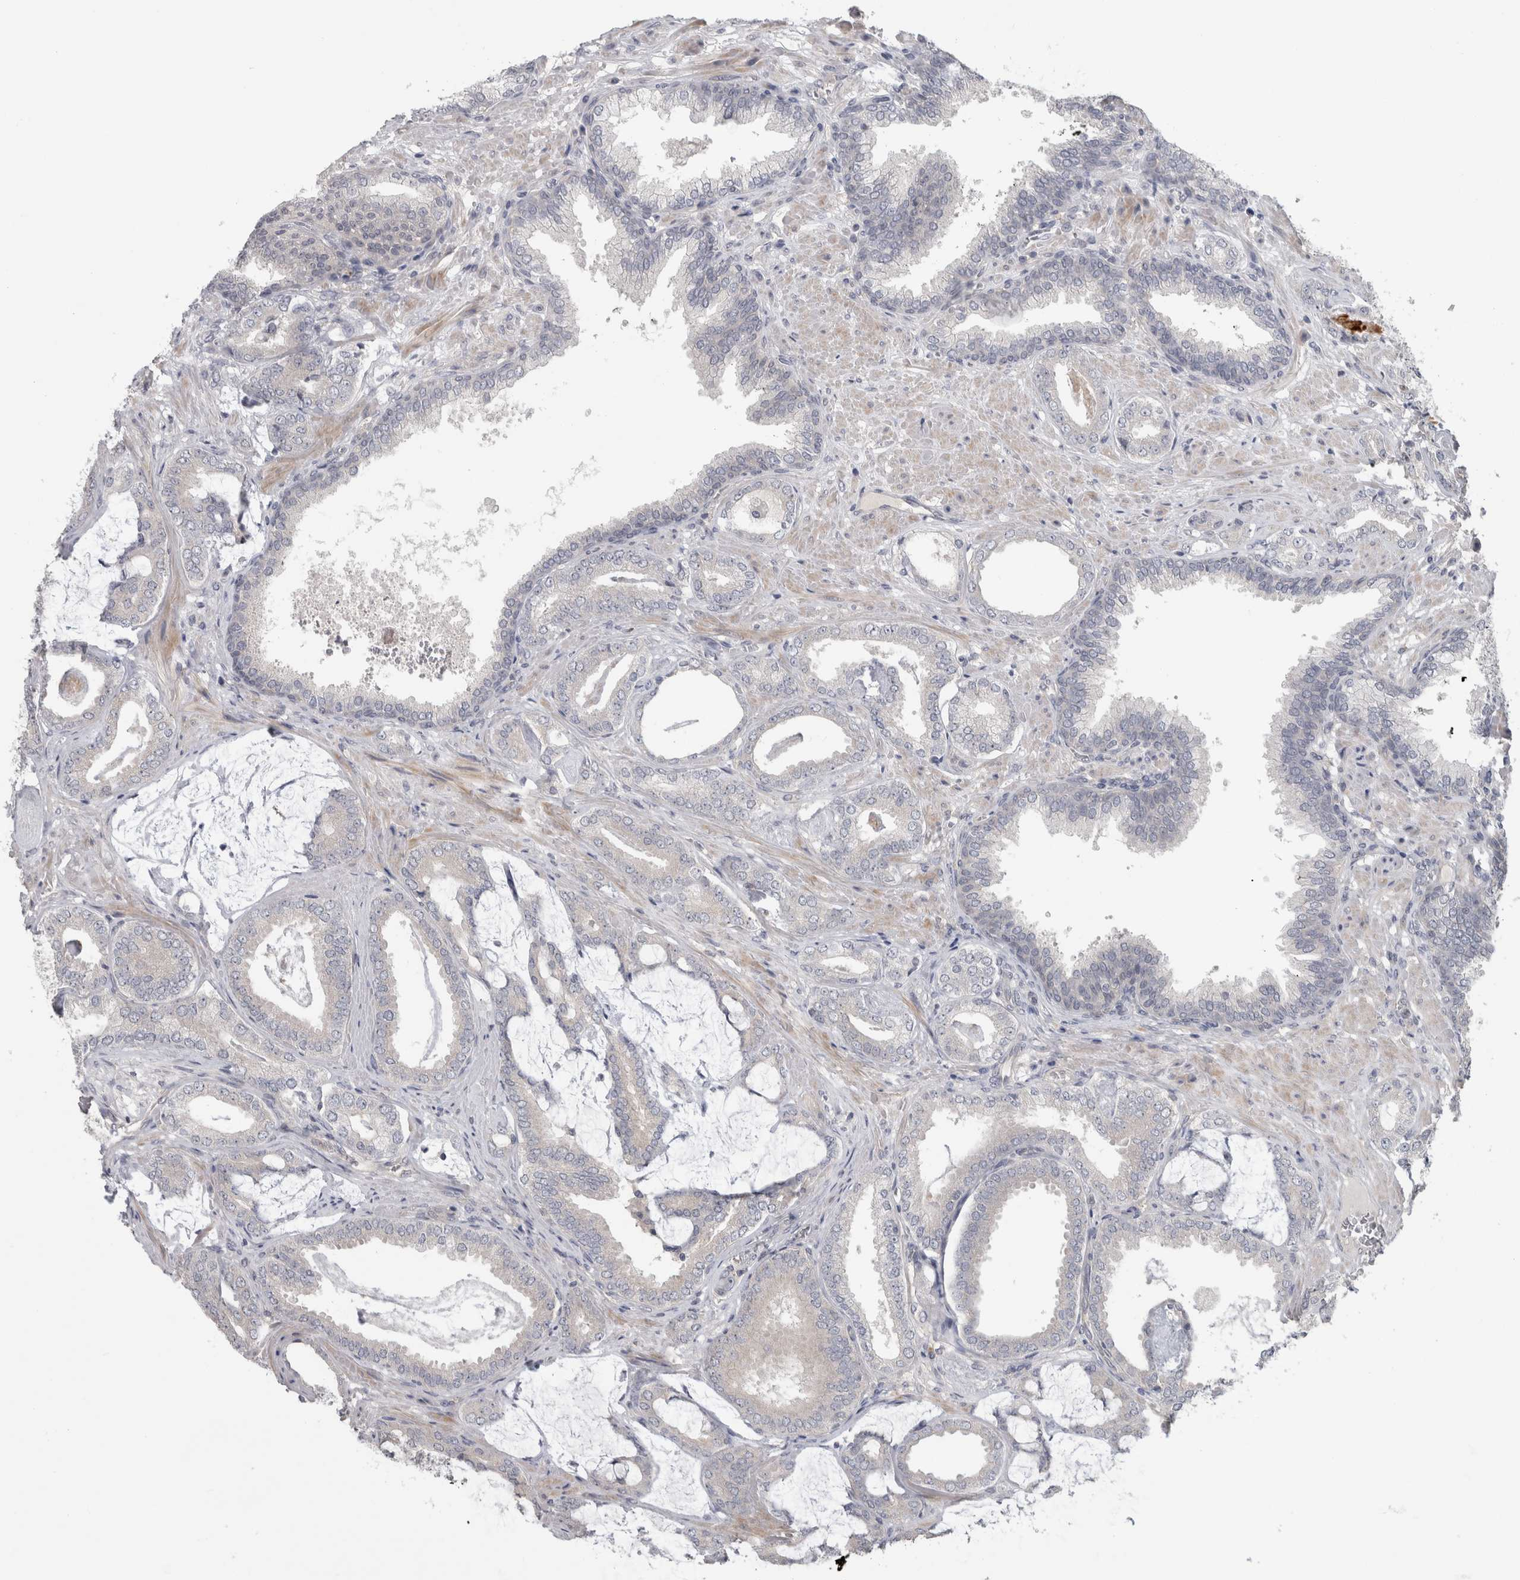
{"staining": {"intensity": "negative", "quantity": "none", "location": "none"}, "tissue": "prostate cancer", "cell_type": "Tumor cells", "image_type": "cancer", "snomed": [{"axis": "morphology", "description": "Adenocarcinoma, Low grade"}, {"axis": "topography", "description": "Prostate"}], "caption": "High power microscopy photomicrograph of an IHC photomicrograph of prostate cancer, revealing no significant expression in tumor cells. Brightfield microscopy of immunohistochemistry stained with DAB (3,3'-diaminobenzidine) (brown) and hematoxylin (blue), captured at high magnification.", "gene": "RBM28", "patient": {"sex": "male", "age": 71}}